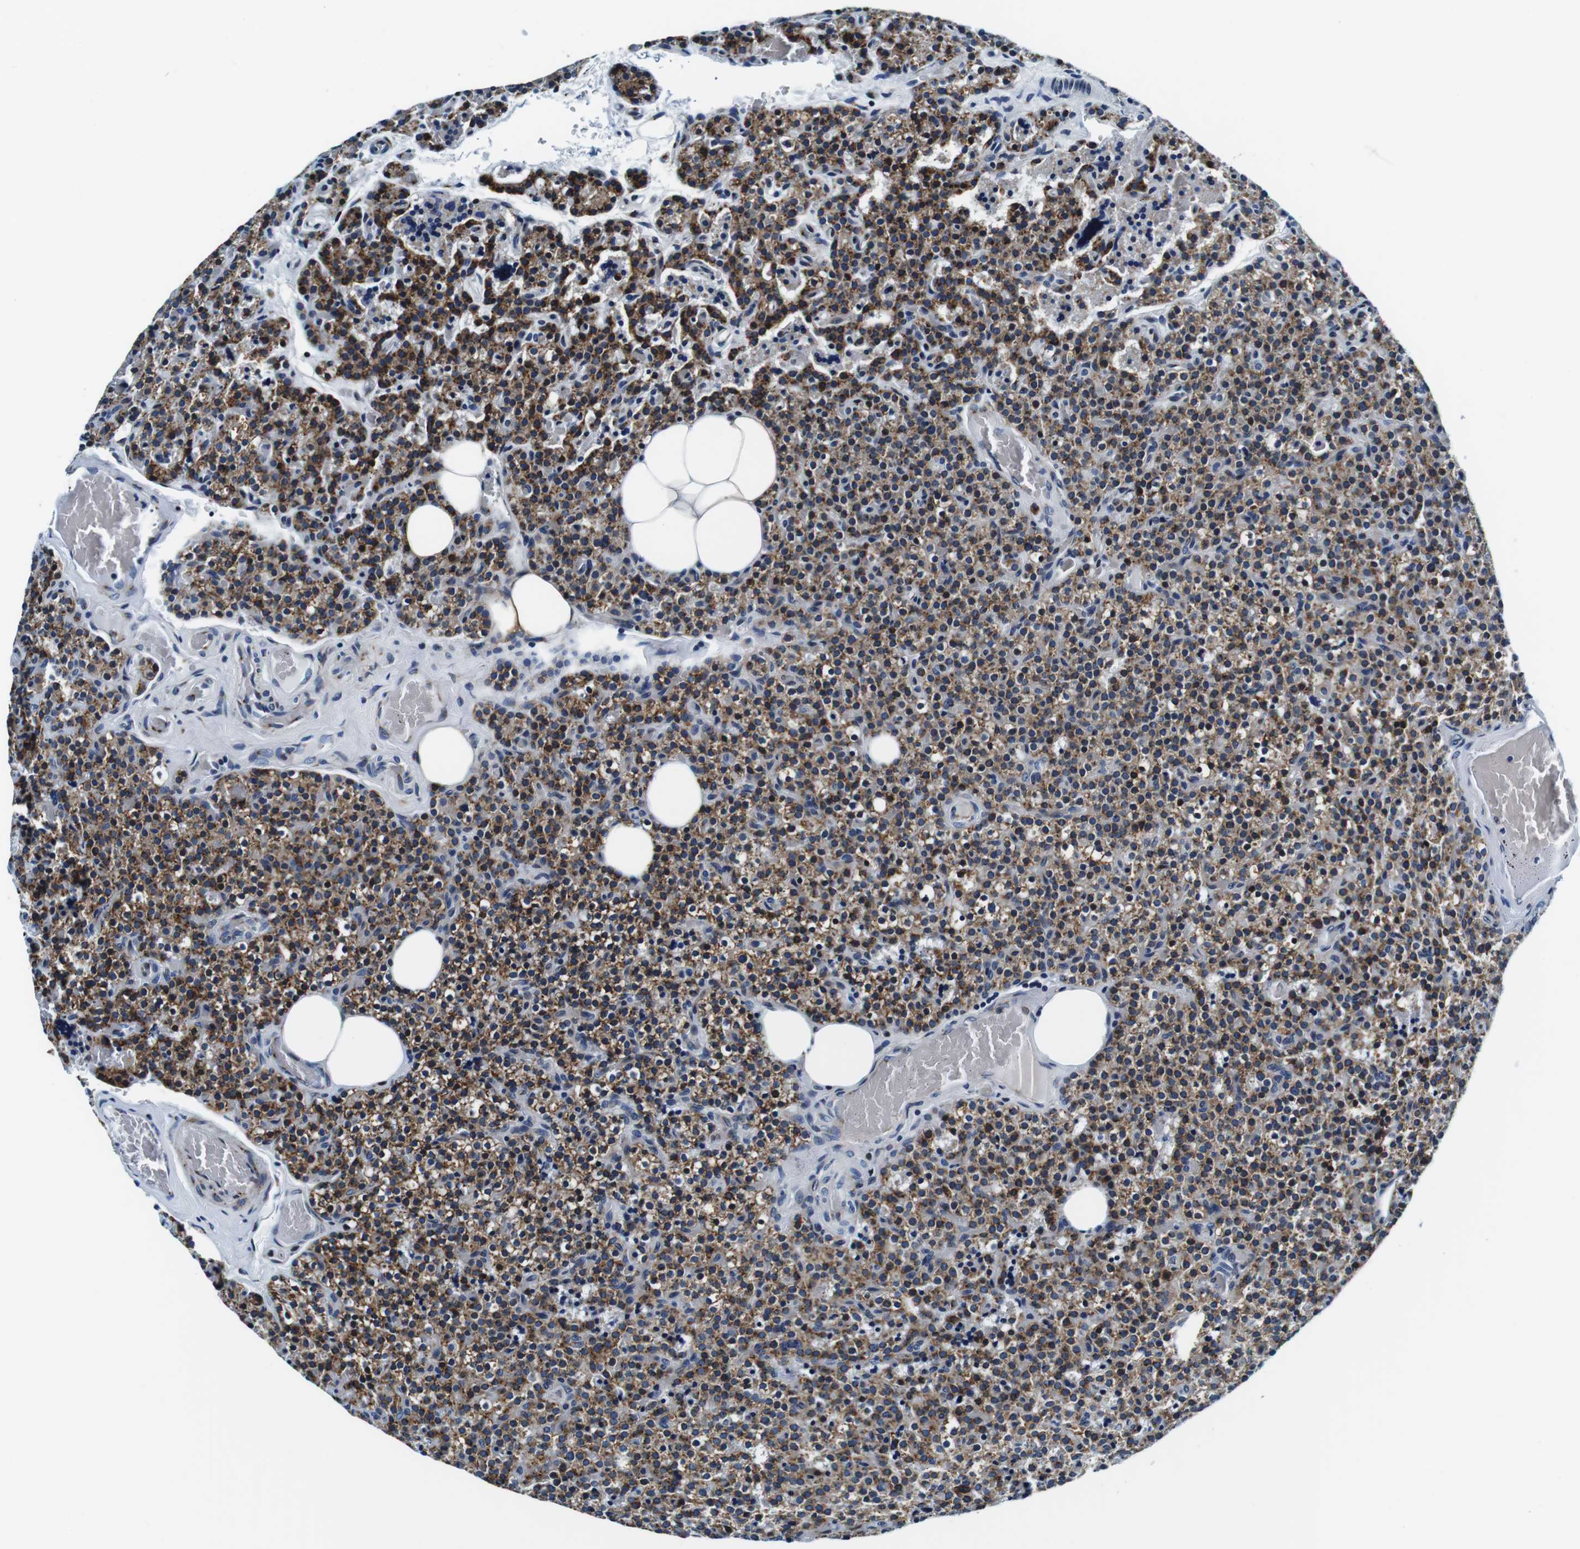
{"staining": {"intensity": "moderate", "quantity": "25%-75%", "location": "cytoplasmic/membranous"}, "tissue": "parathyroid gland", "cell_type": "Glandular cells", "image_type": "normal", "snomed": [{"axis": "morphology", "description": "Normal tissue, NOS"}, {"axis": "topography", "description": "Parathyroid gland"}], "caption": "Immunohistochemistry (IHC) photomicrograph of benign parathyroid gland: human parathyroid gland stained using immunohistochemistry shows medium levels of moderate protein expression localized specifically in the cytoplasmic/membranous of glandular cells, appearing as a cytoplasmic/membranous brown color.", "gene": "FAR2", "patient": {"sex": "female", "age": 47}}